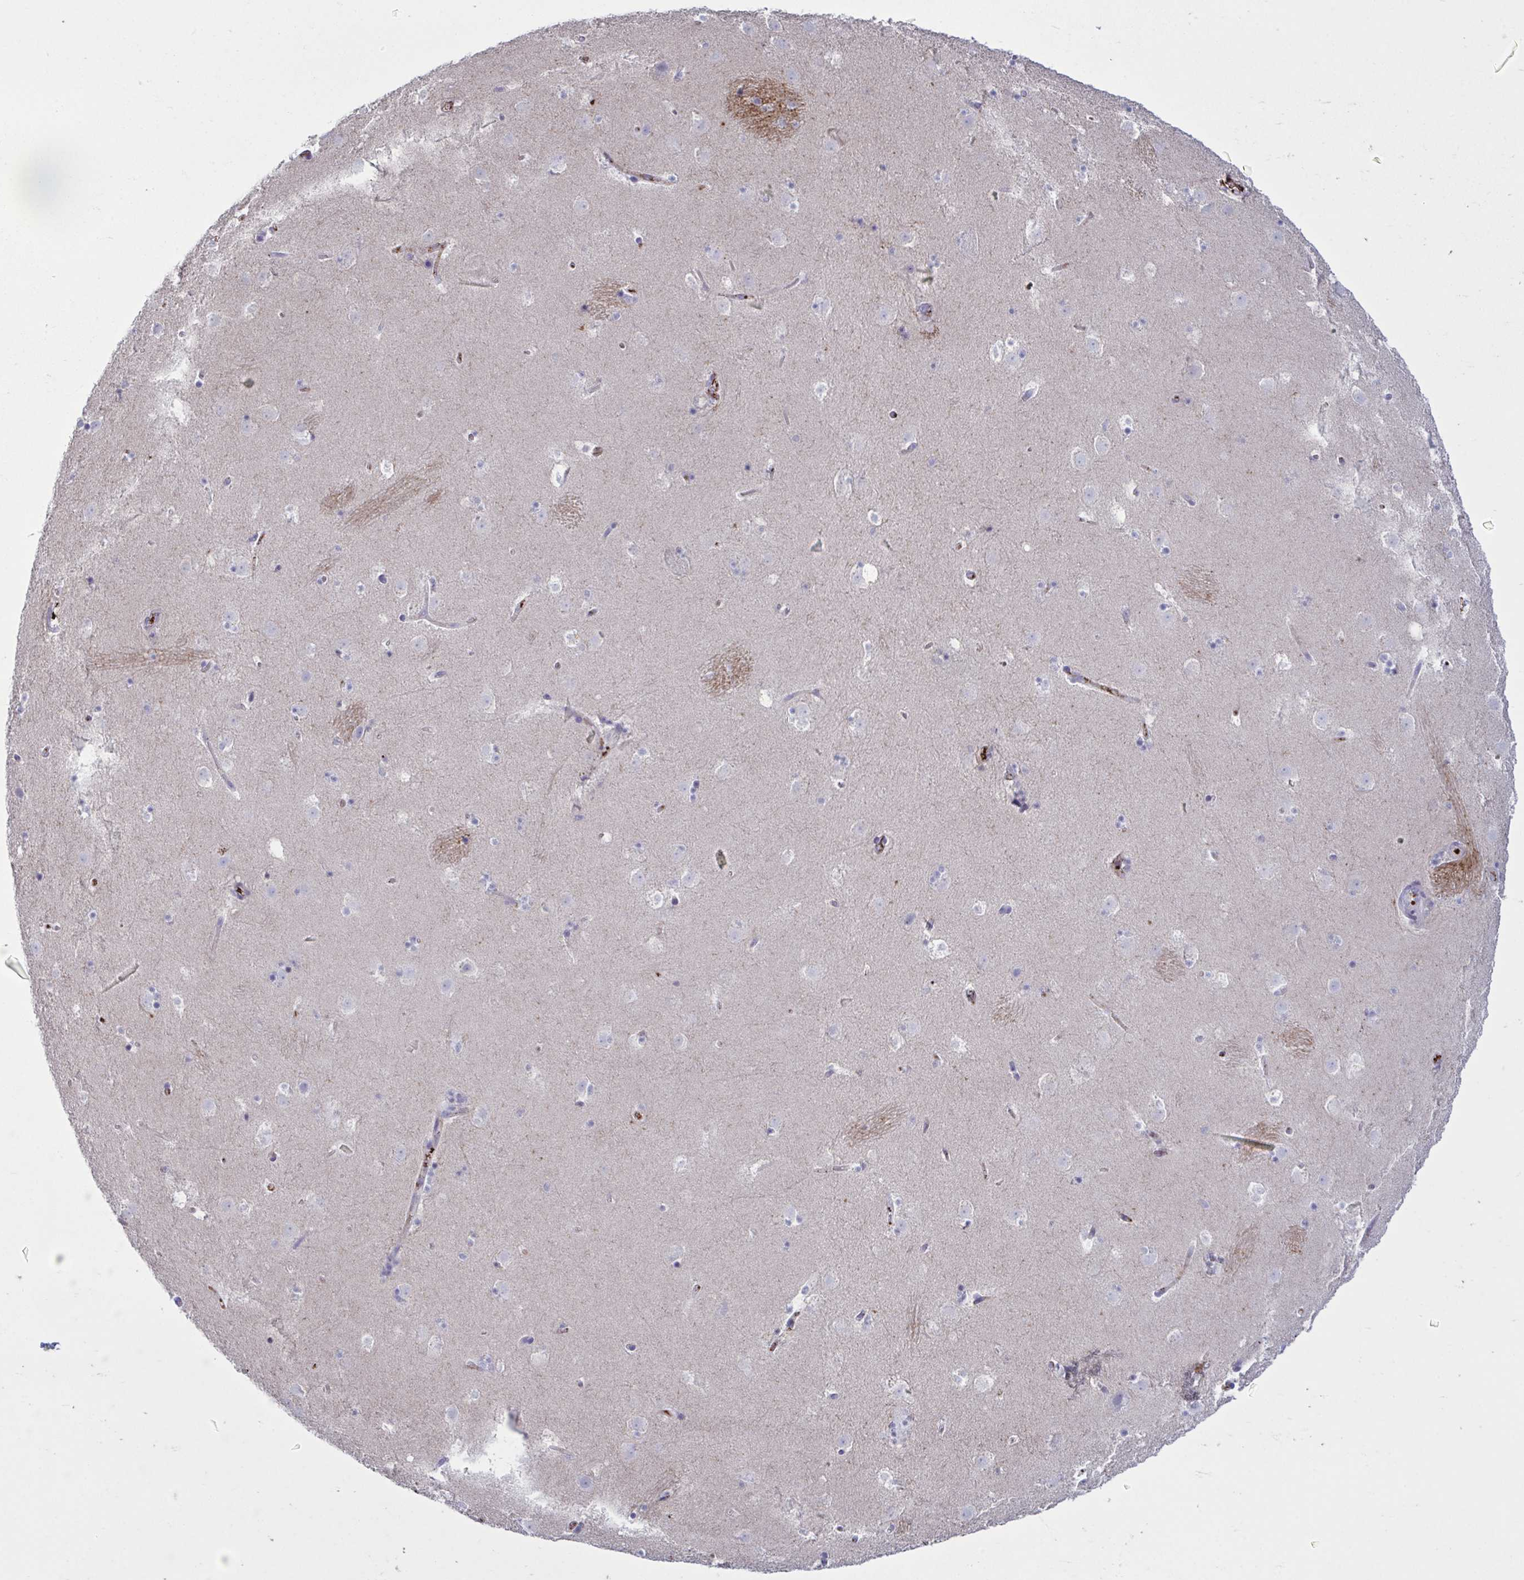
{"staining": {"intensity": "negative", "quantity": "none", "location": "none"}, "tissue": "caudate", "cell_type": "Glial cells", "image_type": "normal", "snomed": [{"axis": "morphology", "description": "Normal tissue, NOS"}, {"axis": "topography", "description": "Lateral ventricle wall"}], "caption": "DAB (3,3'-diaminobenzidine) immunohistochemical staining of benign caudate displays no significant expression in glial cells.", "gene": "IL1R1", "patient": {"sex": "male", "age": 37}}